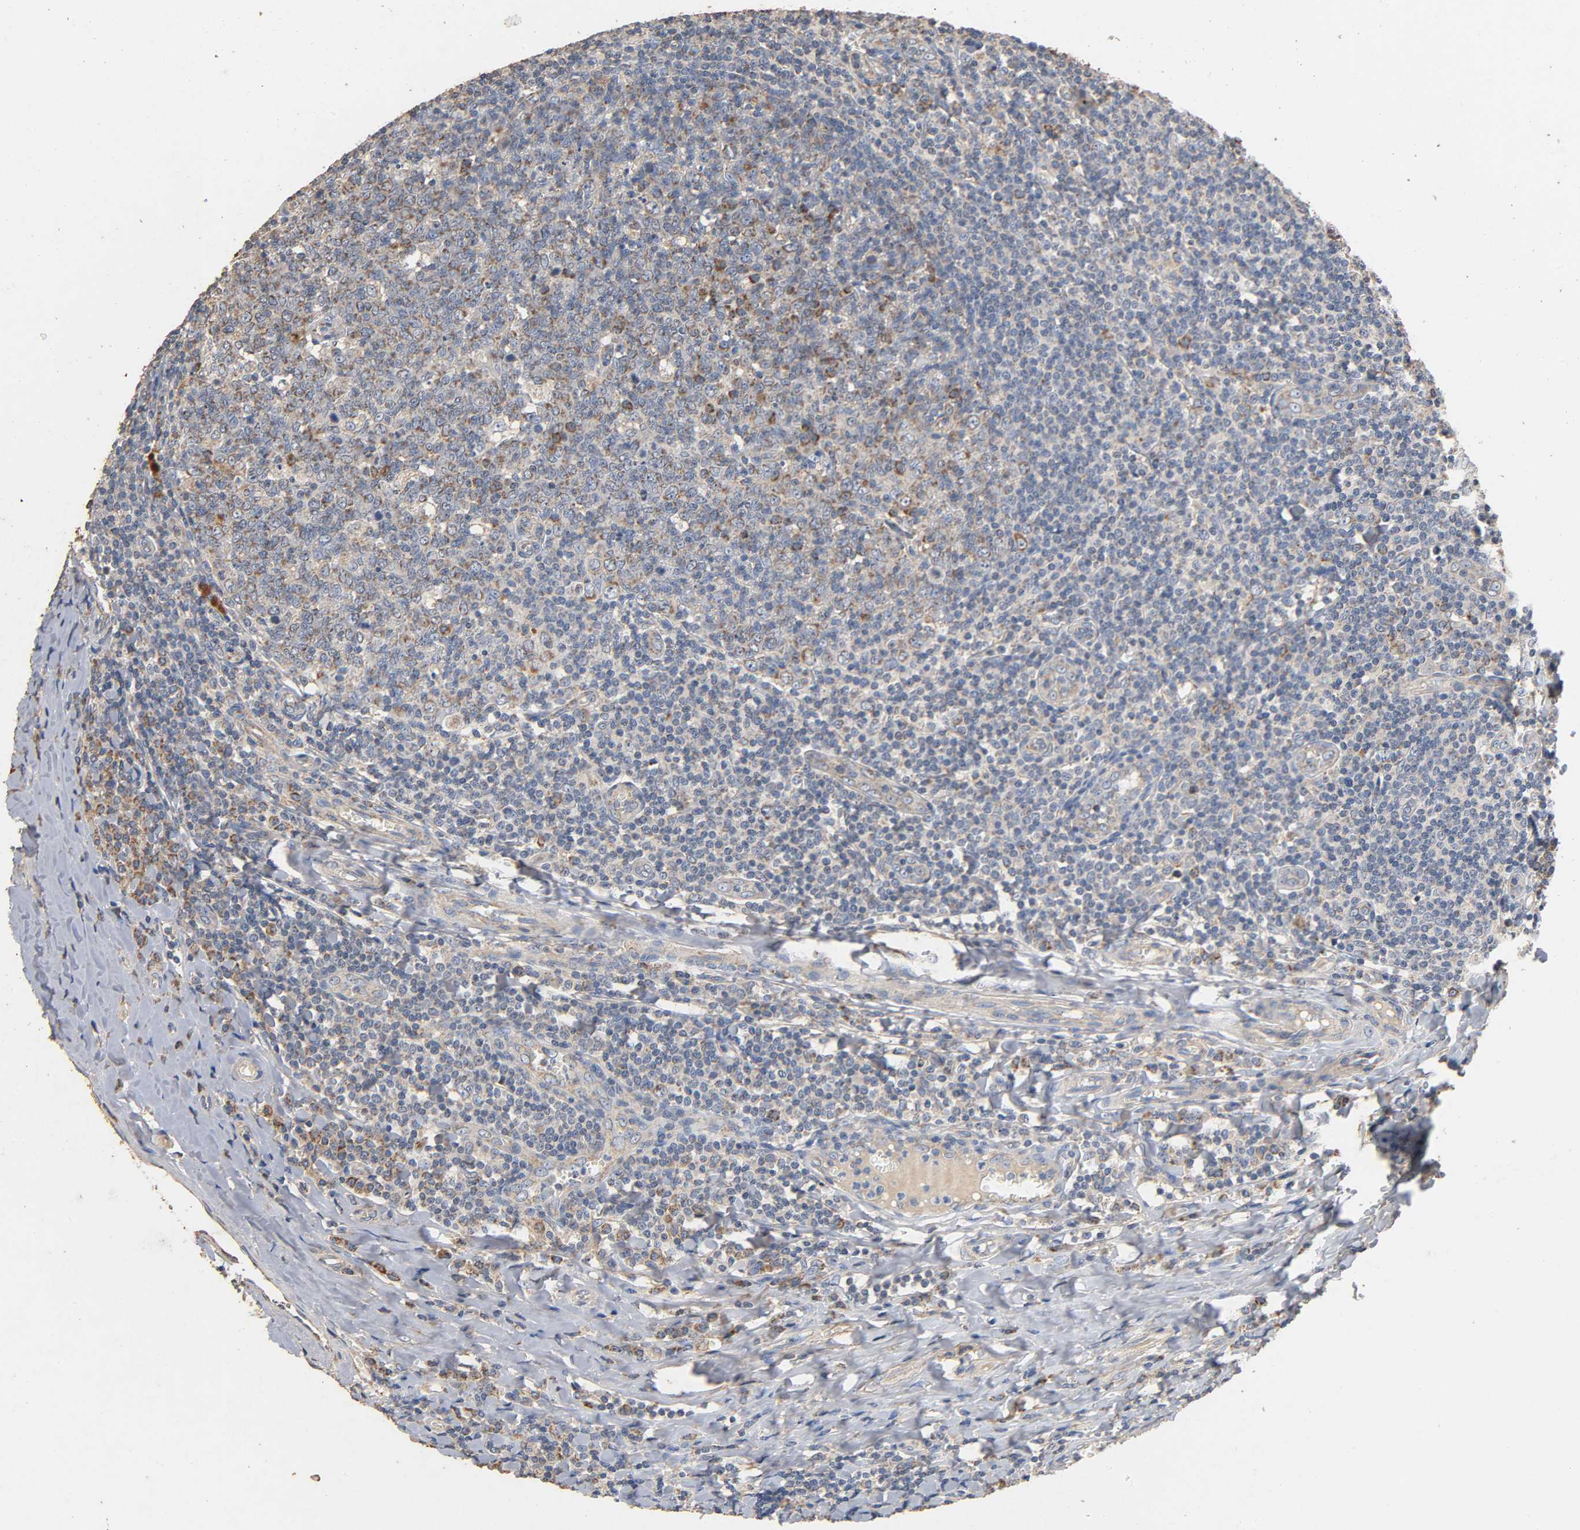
{"staining": {"intensity": "weak", "quantity": ">75%", "location": "cytoplasmic/membranous"}, "tissue": "tonsil", "cell_type": "Germinal center cells", "image_type": "normal", "snomed": [{"axis": "morphology", "description": "Normal tissue, NOS"}, {"axis": "topography", "description": "Tonsil"}], "caption": "Benign tonsil was stained to show a protein in brown. There is low levels of weak cytoplasmic/membranous staining in approximately >75% of germinal center cells. (Brightfield microscopy of DAB IHC at high magnification).", "gene": "NDUFS3", "patient": {"sex": "male", "age": 31}}